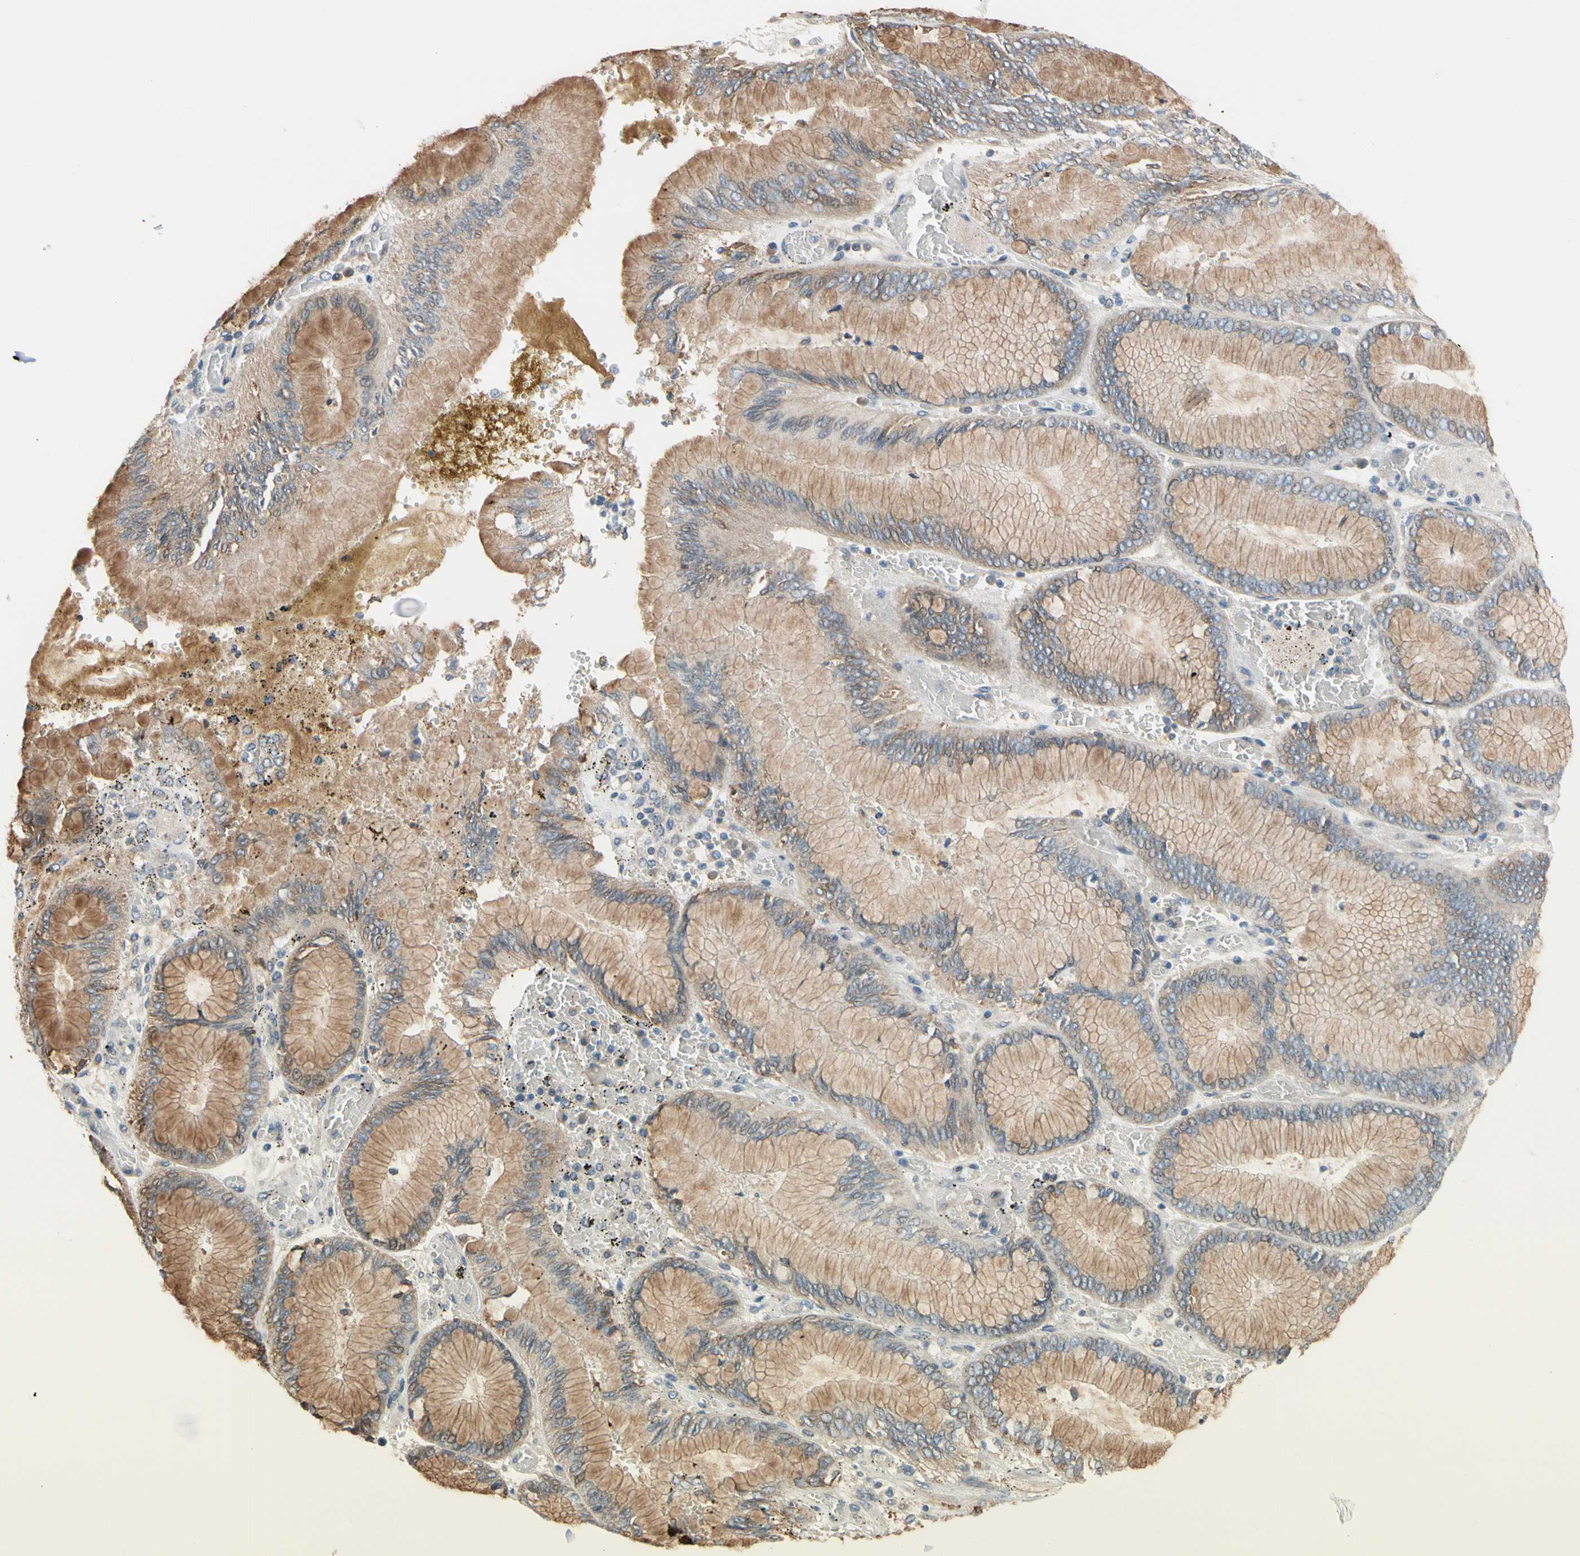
{"staining": {"intensity": "moderate", "quantity": ">75%", "location": "cytoplasmic/membranous"}, "tissue": "stomach cancer", "cell_type": "Tumor cells", "image_type": "cancer", "snomed": [{"axis": "morphology", "description": "Normal tissue, NOS"}, {"axis": "morphology", "description": "Adenocarcinoma, NOS"}, {"axis": "topography", "description": "Stomach, upper"}, {"axis": "topography", "description": "Stomach"}], "caption": "This is an image of immunohistochemistry (IHC) staining of adenocarcinoma (stomach), which shows moderate positivity in the cytoplasmic/membranous of tumor cells.", "gene": "CFAP36", "patient": {"sex": "male", "age": 76}}